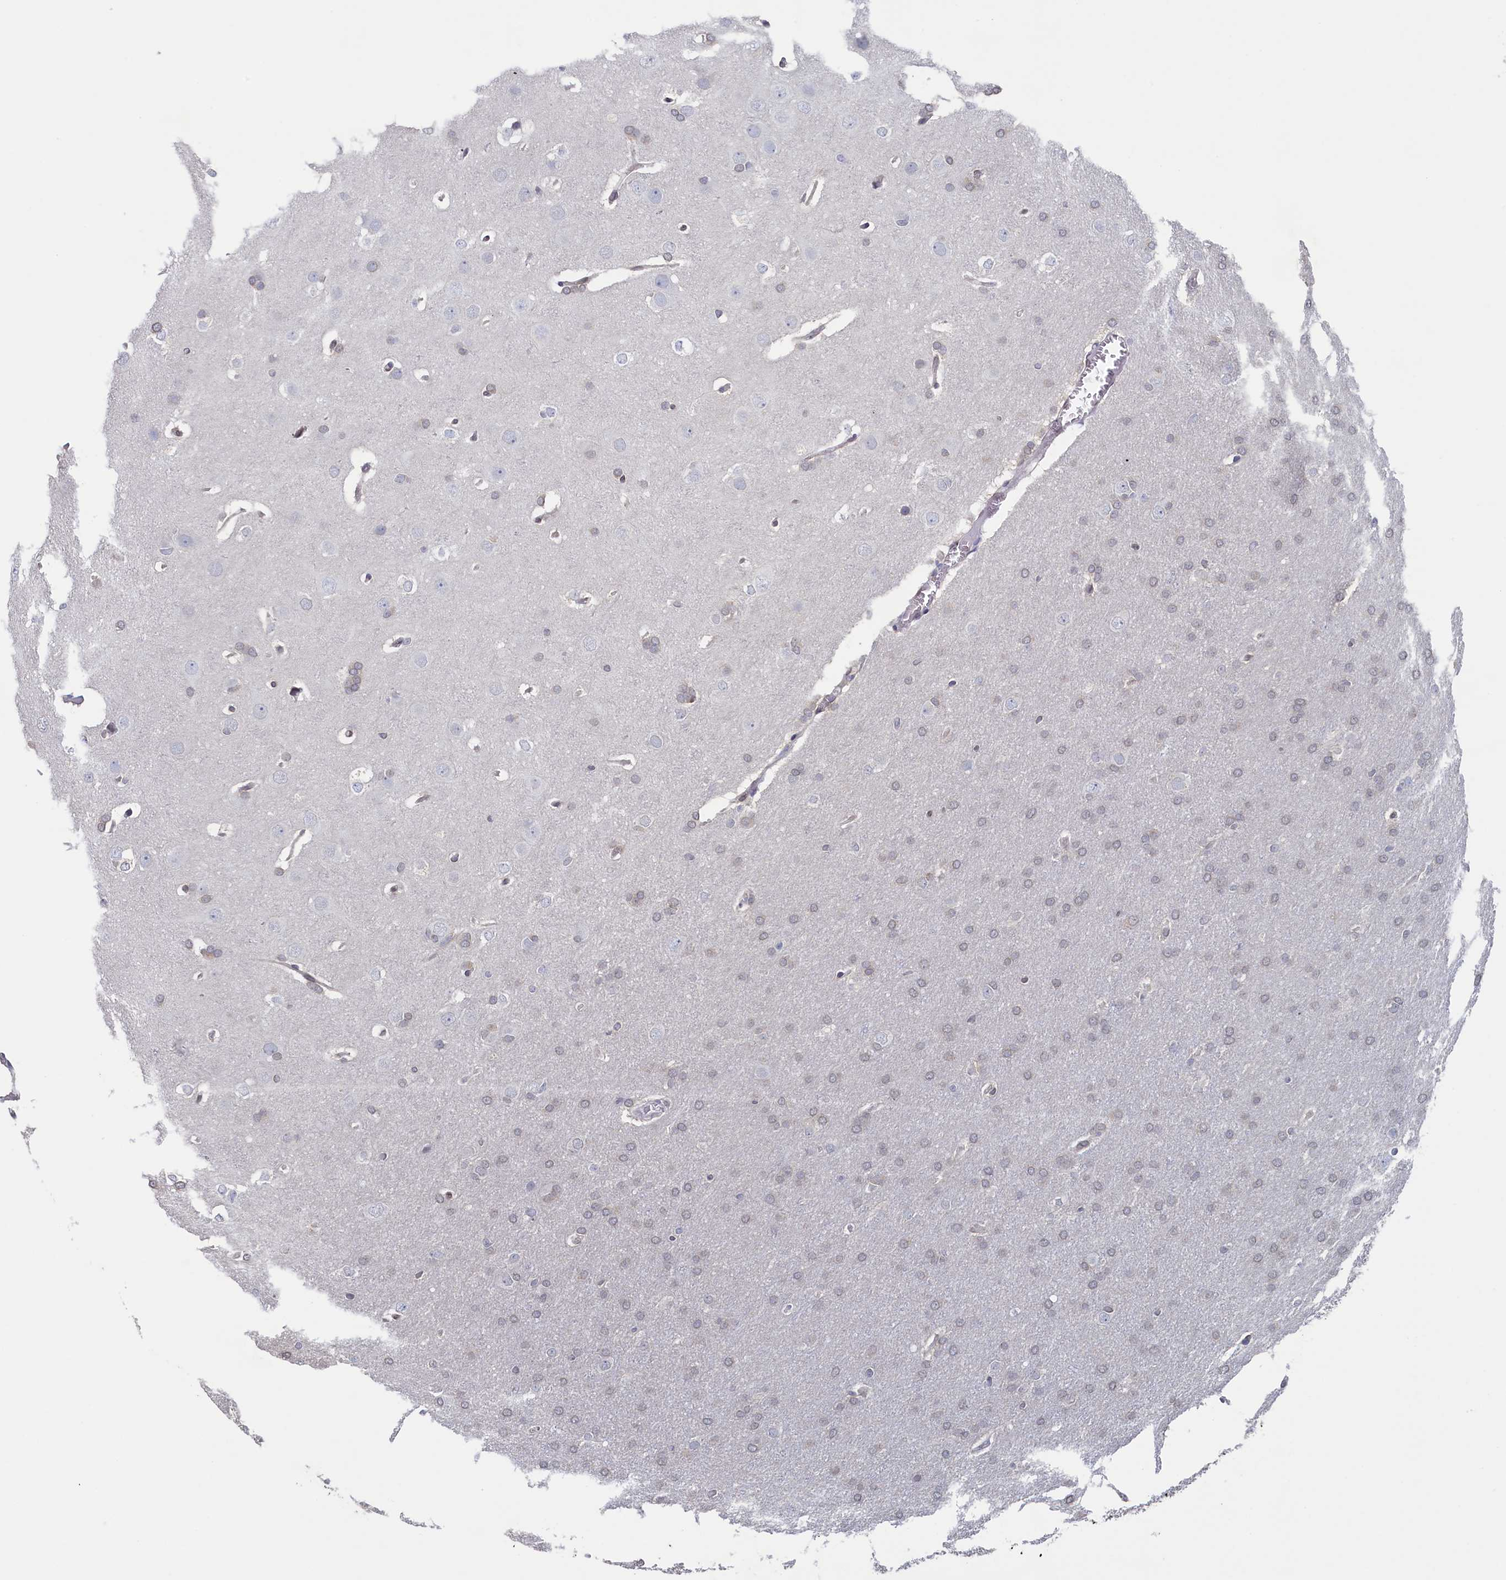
{"staining": {"intensity": "negative", "quantity": "none", "location": "none"}, "tissue": "glioma", "cell_type": "Tumor cells", "image_type": "cancer", "snomed": [{"axis": "morphology", "description": "Glioma, malignant, Low grade"}, {"axis": "topography", "description": "Brain"}], "caption": "A histopathology image of glioma stained for a protein demonstrates no brown staining in tumor cells. (DAB IHC, high magnification).", "gene": "C11orf54", "patient": {"sex": "female", "age": 32}}